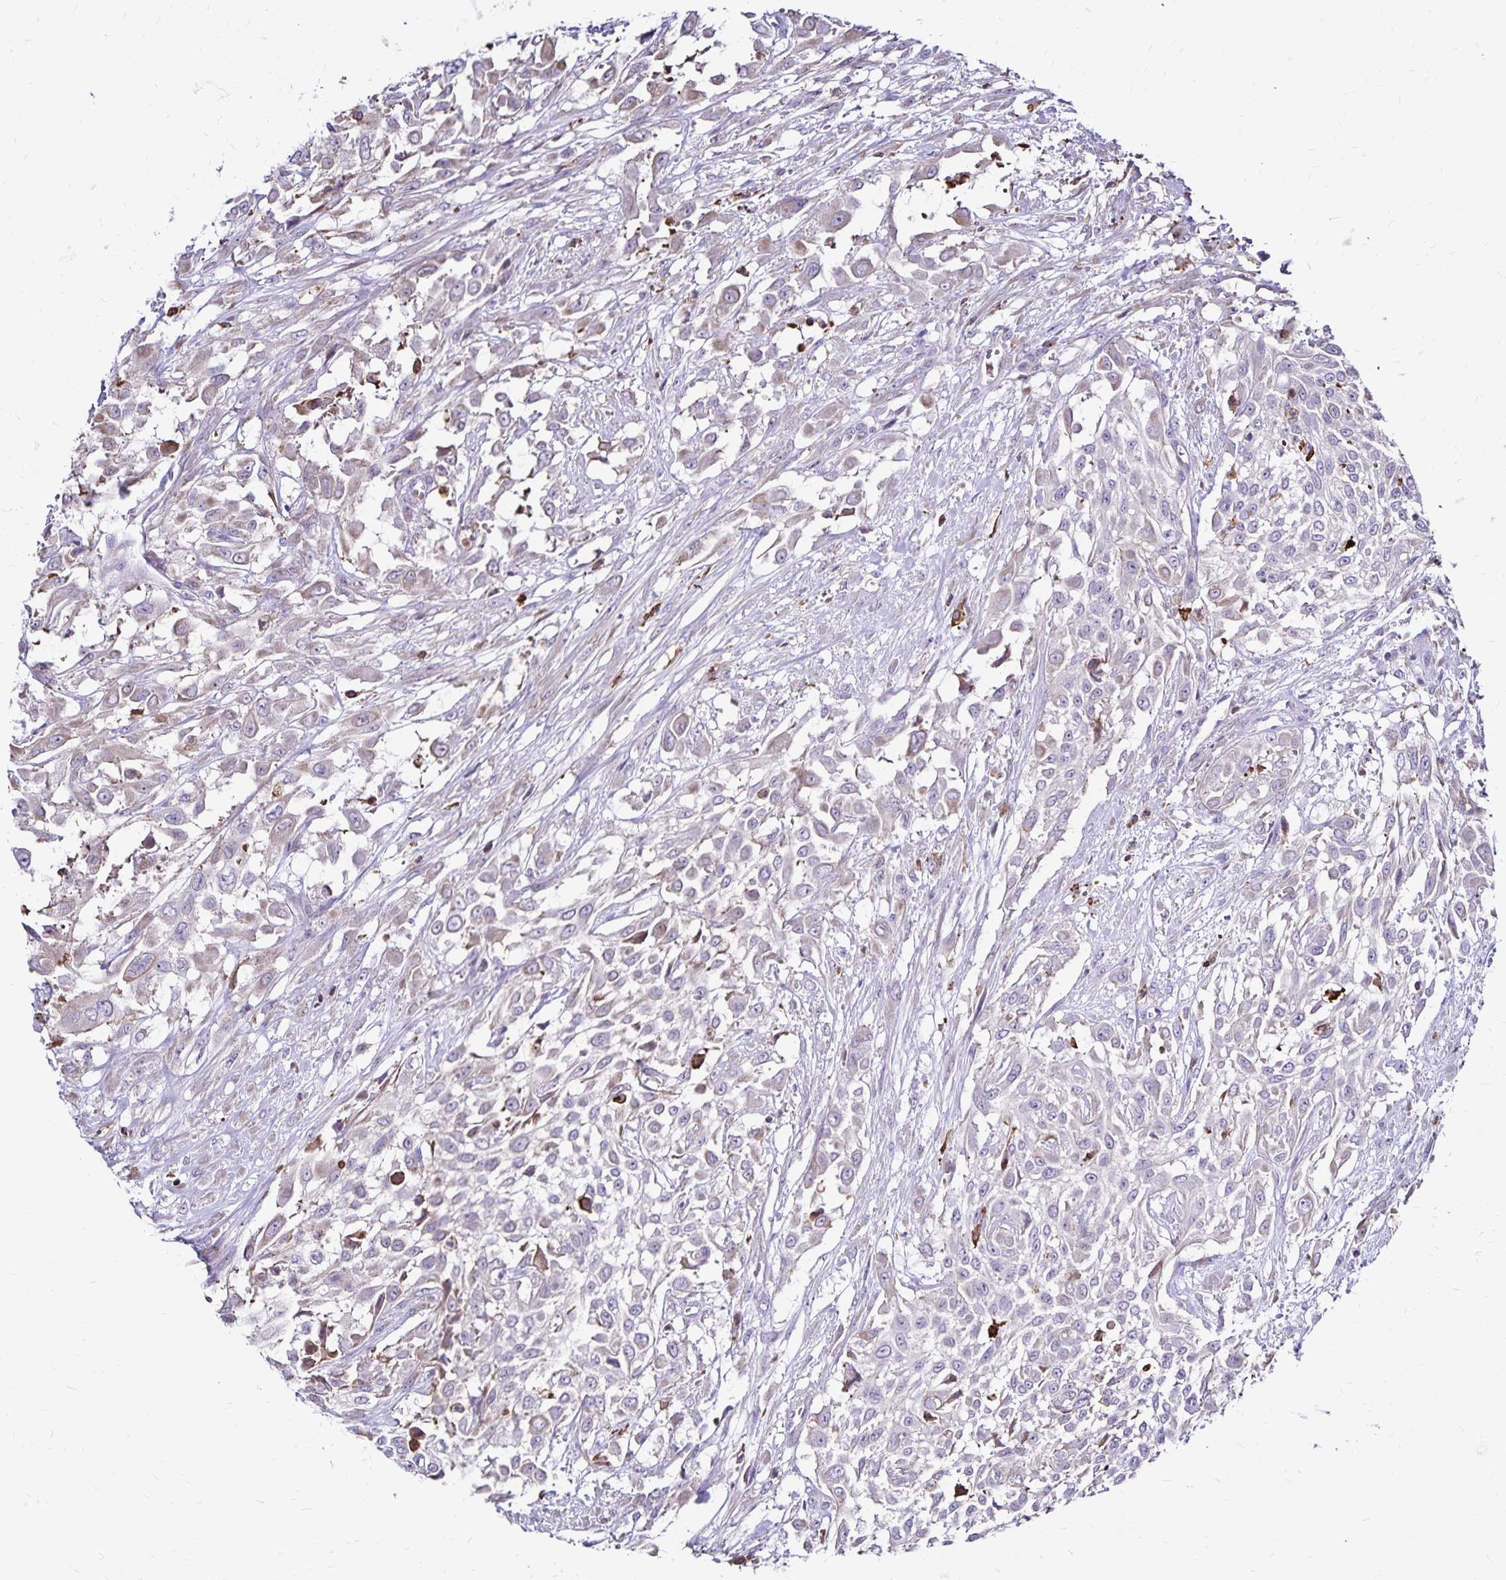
{"staining": {"intensity": "weak", "quantity": "25%-75%", "location": "cytoplasmic/membranous"}, "tissue": "urothelial cancer", "cell_type": "Tumor cells", "image_type": "cancer", "snomed": [{"axis": "morphology", "description": "Urothelial carcinoma, High grade"}, {"axis": "topography", "description": "Urinary bladder"}], "caption": "Tumor cells reveal weak cytoplasmic/membranous positivity in approximately 25%-75% of cells in urothelial cancer.", "gene": "NAGPA", "patient": {"sex": "male", "age": 57}}